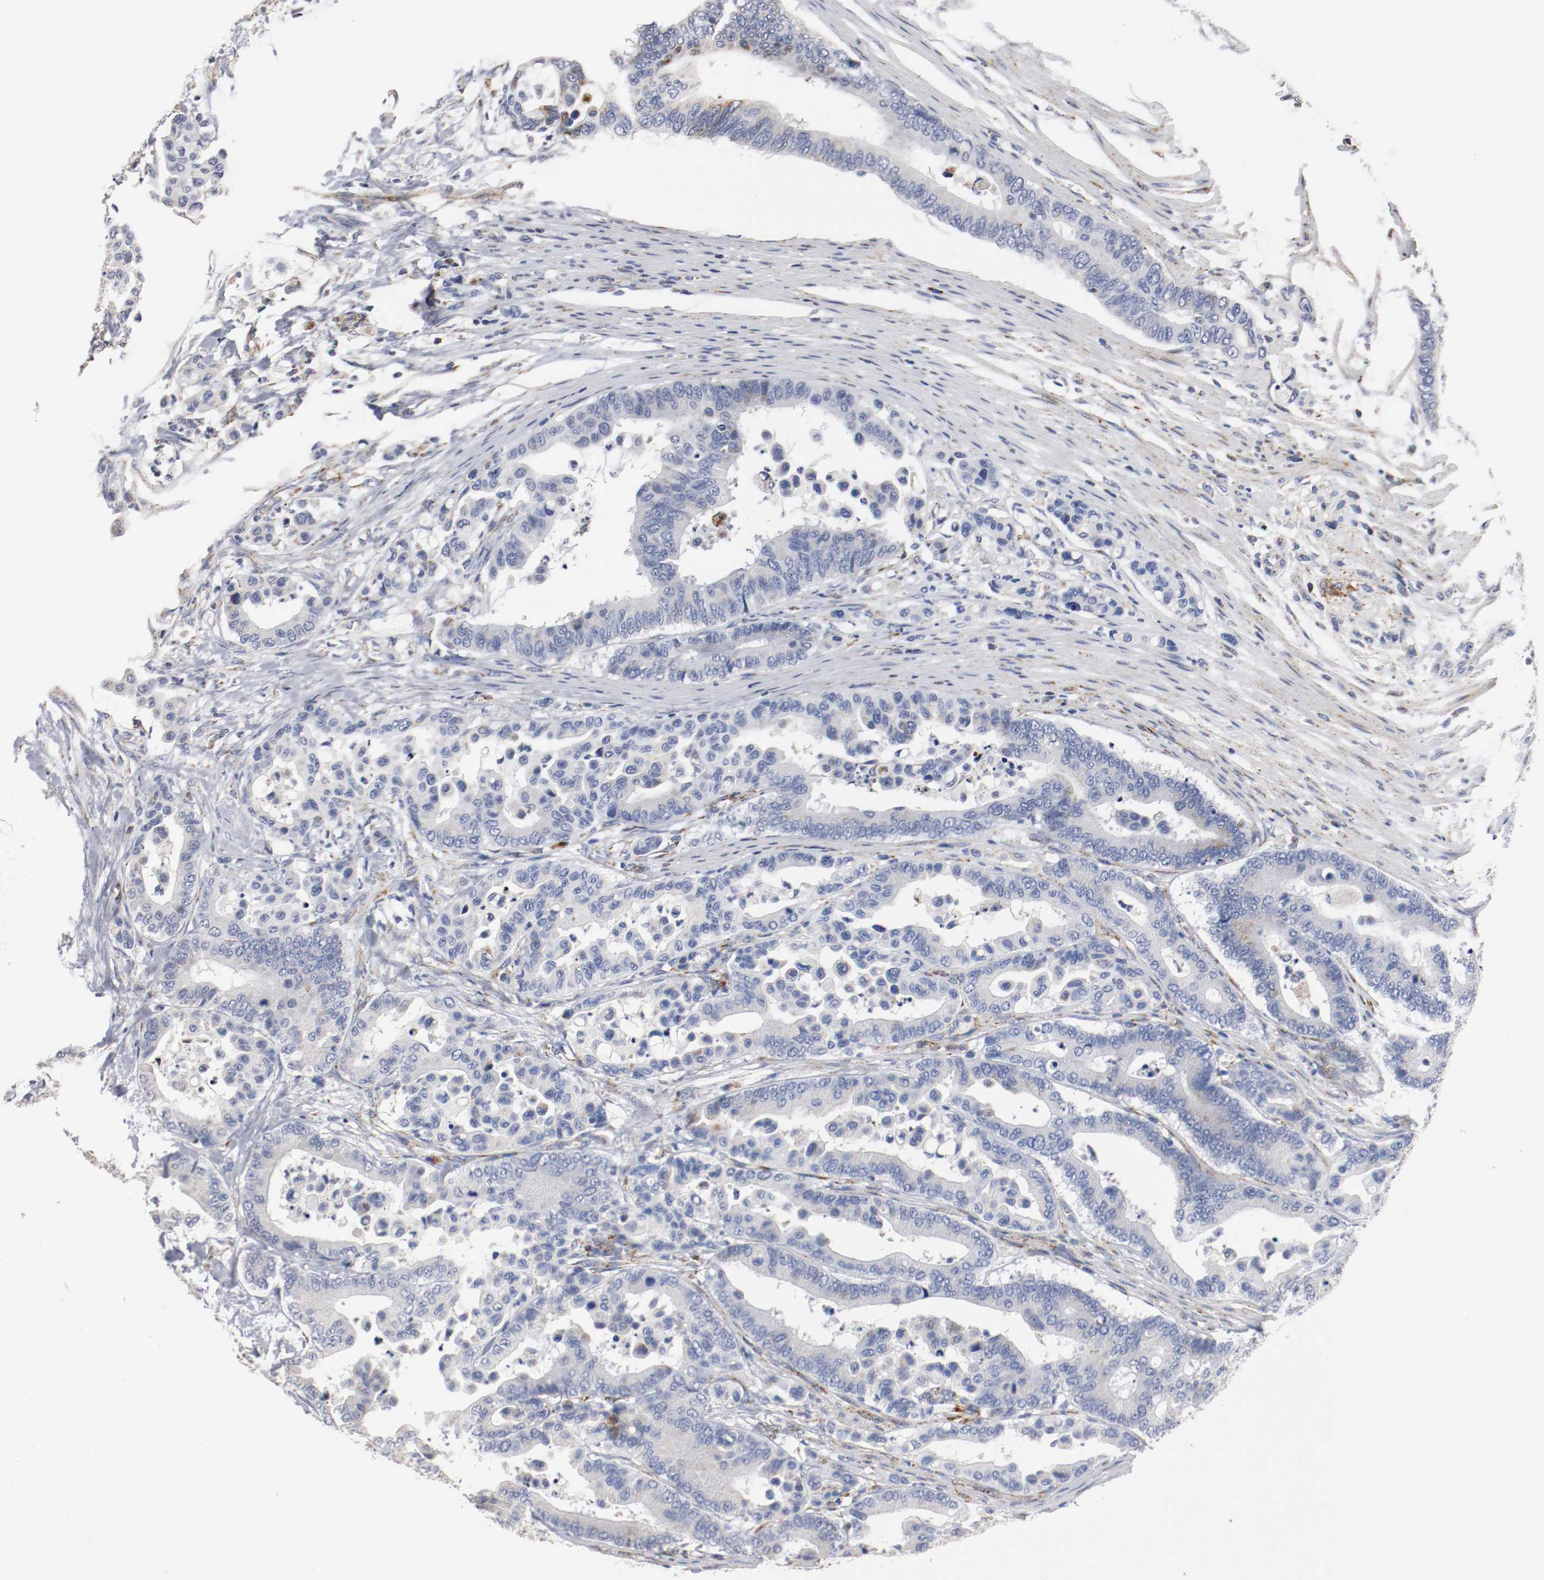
{"staining": {"intensity": "negative", "quantity": "none", "location": "none"}, "tissue": "colorectal cancer", "cell_type": "Tumor cells", "image_type": "cancer", "snomed": [{"axis": "morphology", "description": "Normal tissue, NOS"}, {"axis": "morphology", "description": "Adenocarcinoma, NOS"}, {"axis": "topography", "description": "Colon"}], "caption": "Immunohistochemistry histopathology image of neoplastic tissue: colorectal cancer stained with DAB (3,3'-diaminobenzidine) exhibits no significant protein staining in tumor cells.", "gene": "TUBD1", "patient": {"sex": "male", "age": 82}}